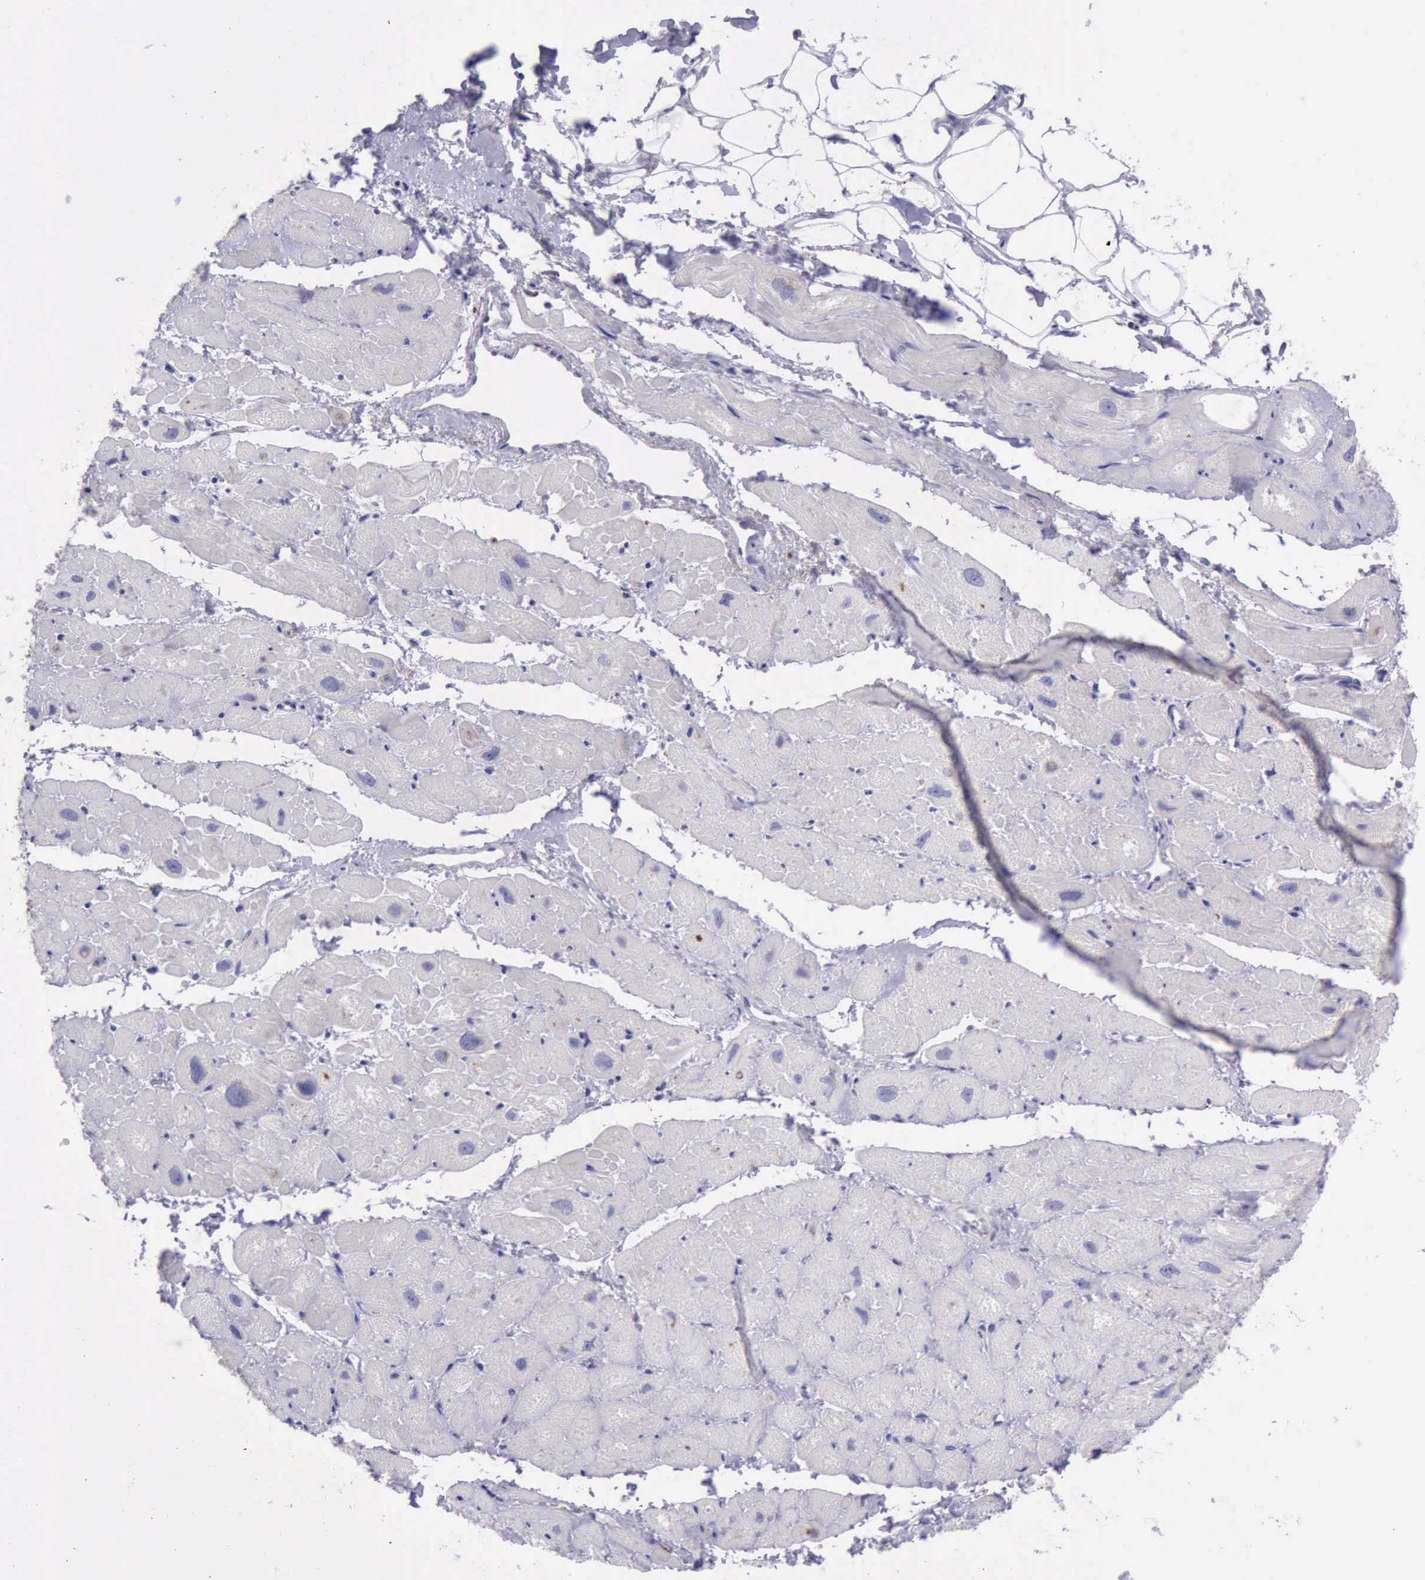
{"staining": {"intensity": "negative", "quantity": "none", "location": "none"}, "tissue": "heart muscle", "cell_type": "Cardiomyocytes", "image_type": "normal", "snomed": [{"axis": "morphology", "description": "Normal tissue, NOS"}, {"axis": "topography", "description": "Heart"}], "caption": "Protein analysis of normal heart muscle demonstrates no significant positivity in cardiomyocytes.", "gene": "GLA", "patient": {"sex": "male", "age": 49}}